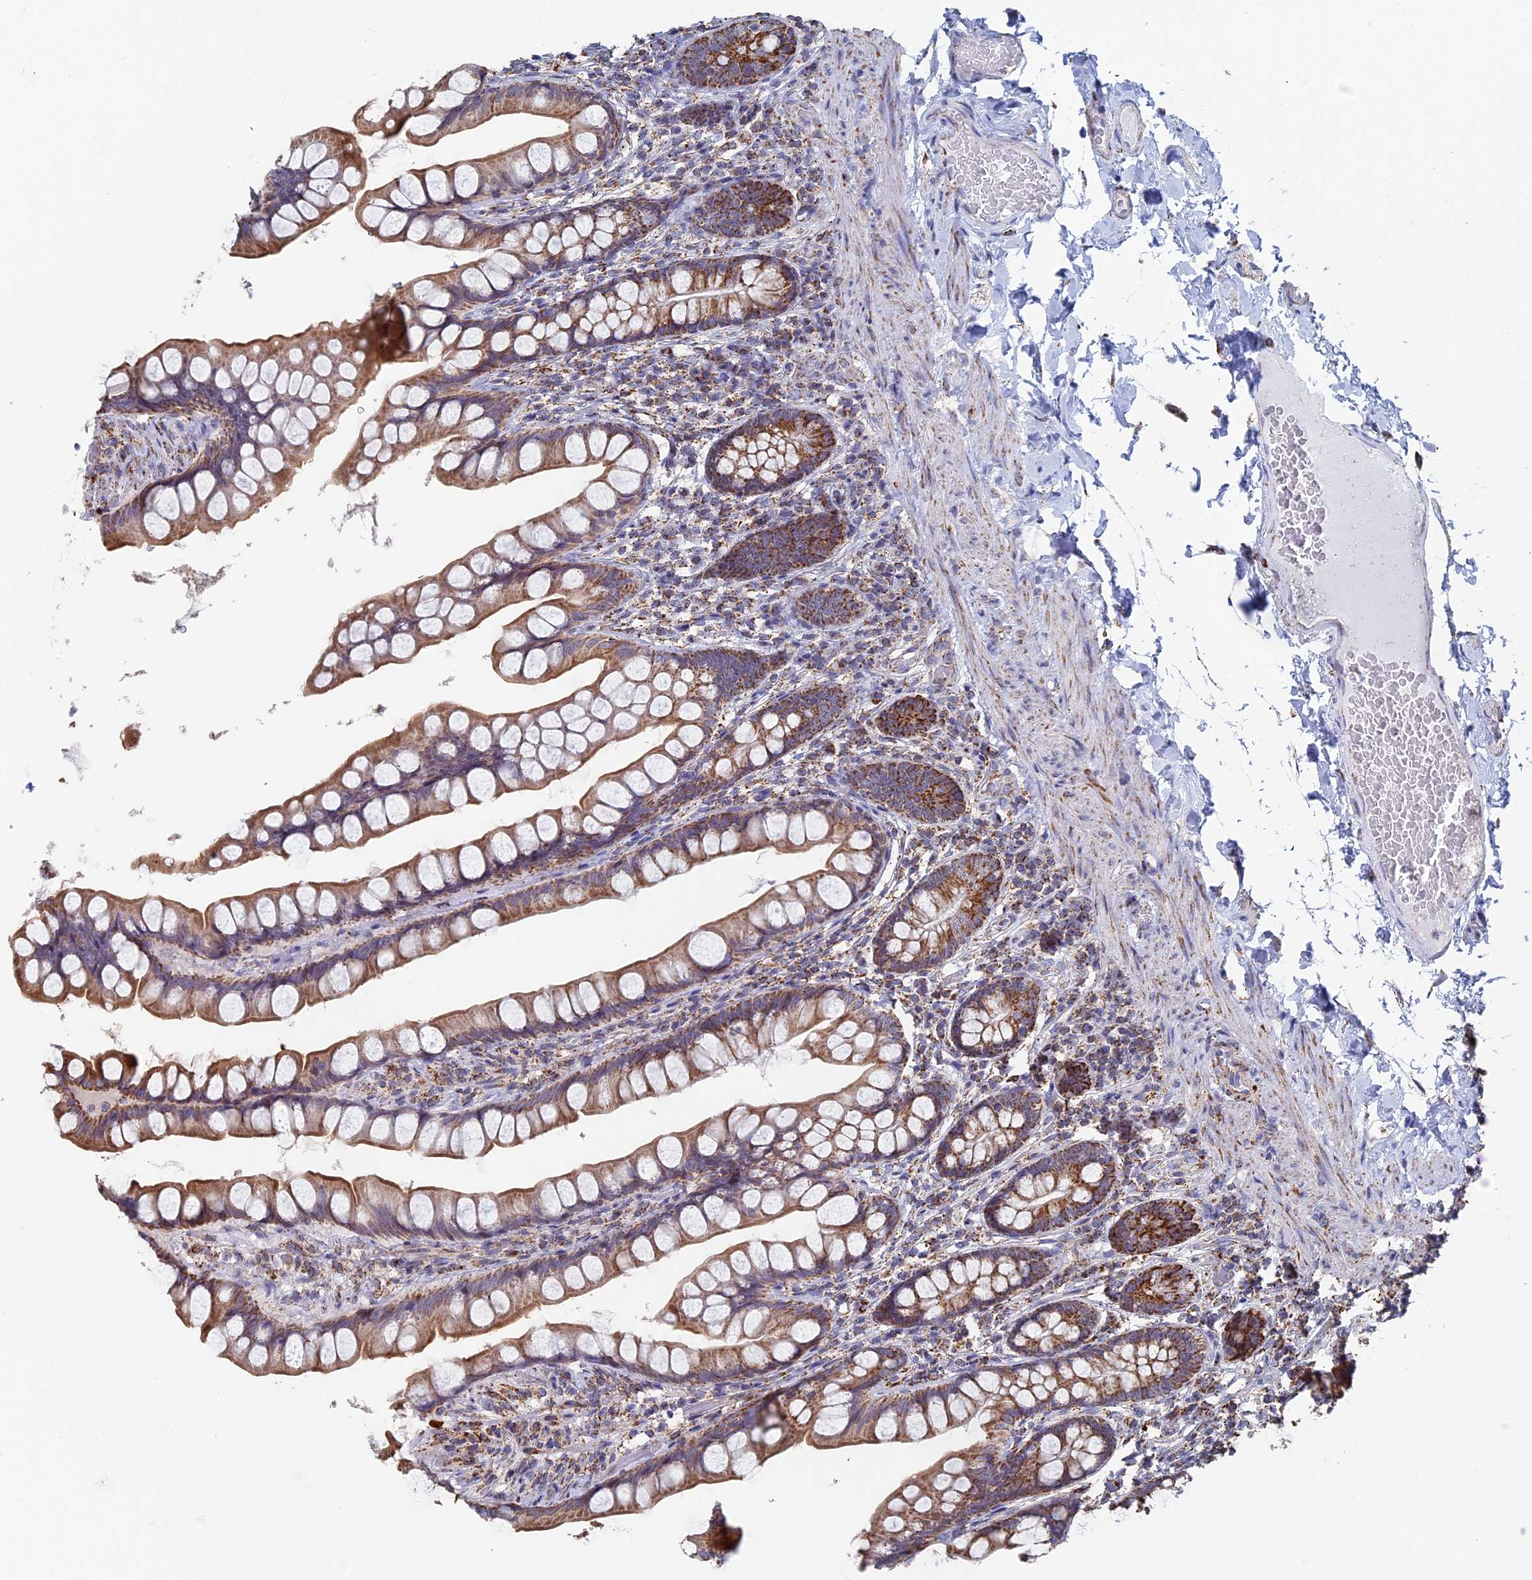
{"staining": {"intensity": "strong", "quantity": ">75%", "location": "cytoplasmic/membranous"}, "tissue": "small intestine", "cell_type": "Glandular cells", "image_type": "normal", "snomed": [{"axis": "morphology", "description": "Normal tissue, NOS"}, {"axis": "topography", "description": "Small intestine"}], "caption": "Immunohistochemistry (IHC) image of unremarkable human small intestine stained for a protein (brown), which reveals high levels of strong cytoplasmic/membranous positivity in approximately >75% of glandular cells.", "gene": "SEC24D", "patient": {"sex": "male", "age": 70}}